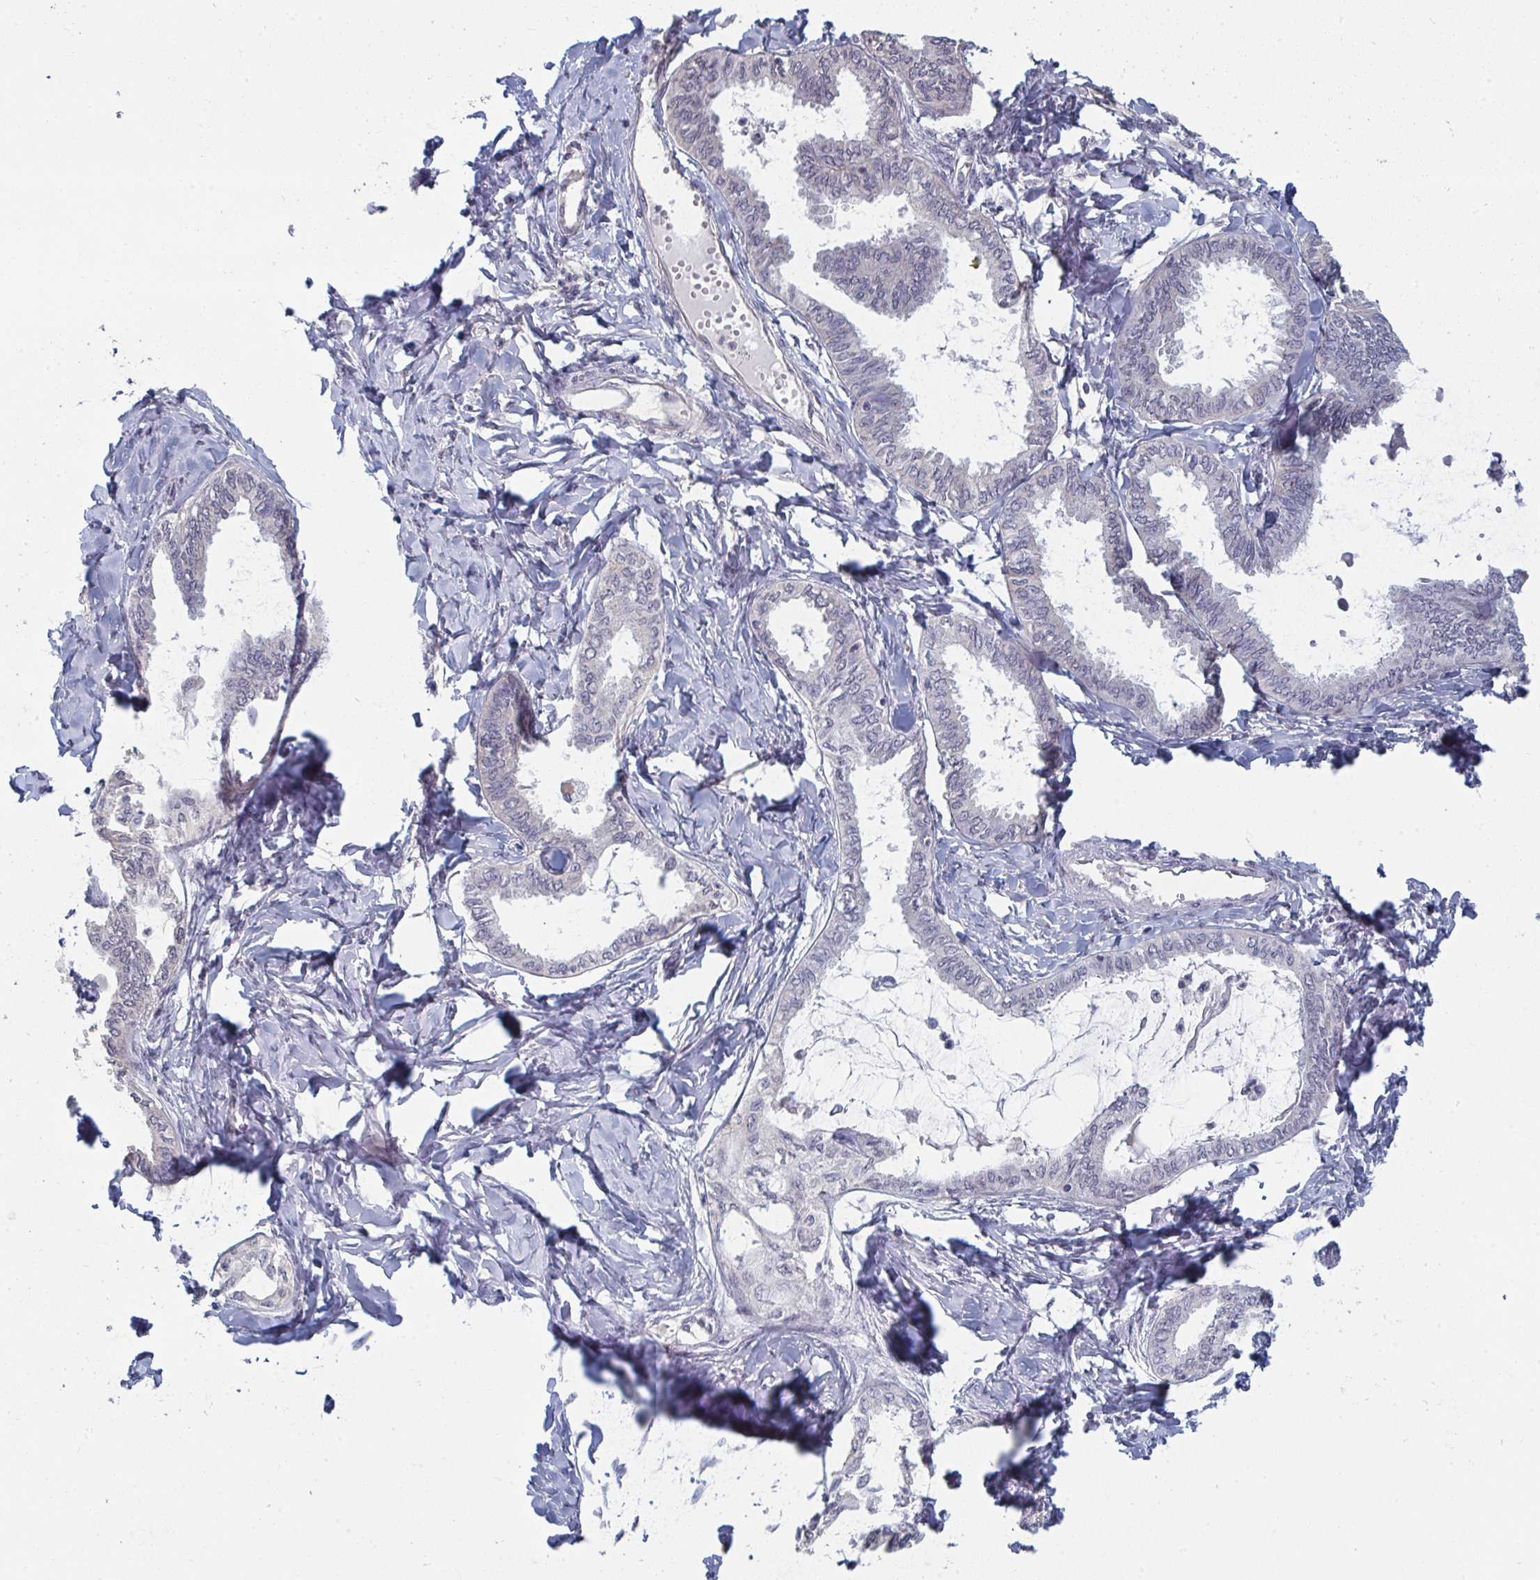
{"staining": {"intensity": "negative", "quantity": "none", "location": "none"}, "tissue": "ovarian cancer", "cell_type": "Tumor cells", "image_type": "cancer", "snomed": [{"axis": "morphology", "description": "Carcinoma, endometroid"}, {"axis": "topography", "description": "Ovary"}], "caption": "This is an IHC image of endometroid carcinoma (ovarian). There is no positivity in tumor cells.", "gene": "LIX1", "patient": {"sex": "female", "age": 70}}